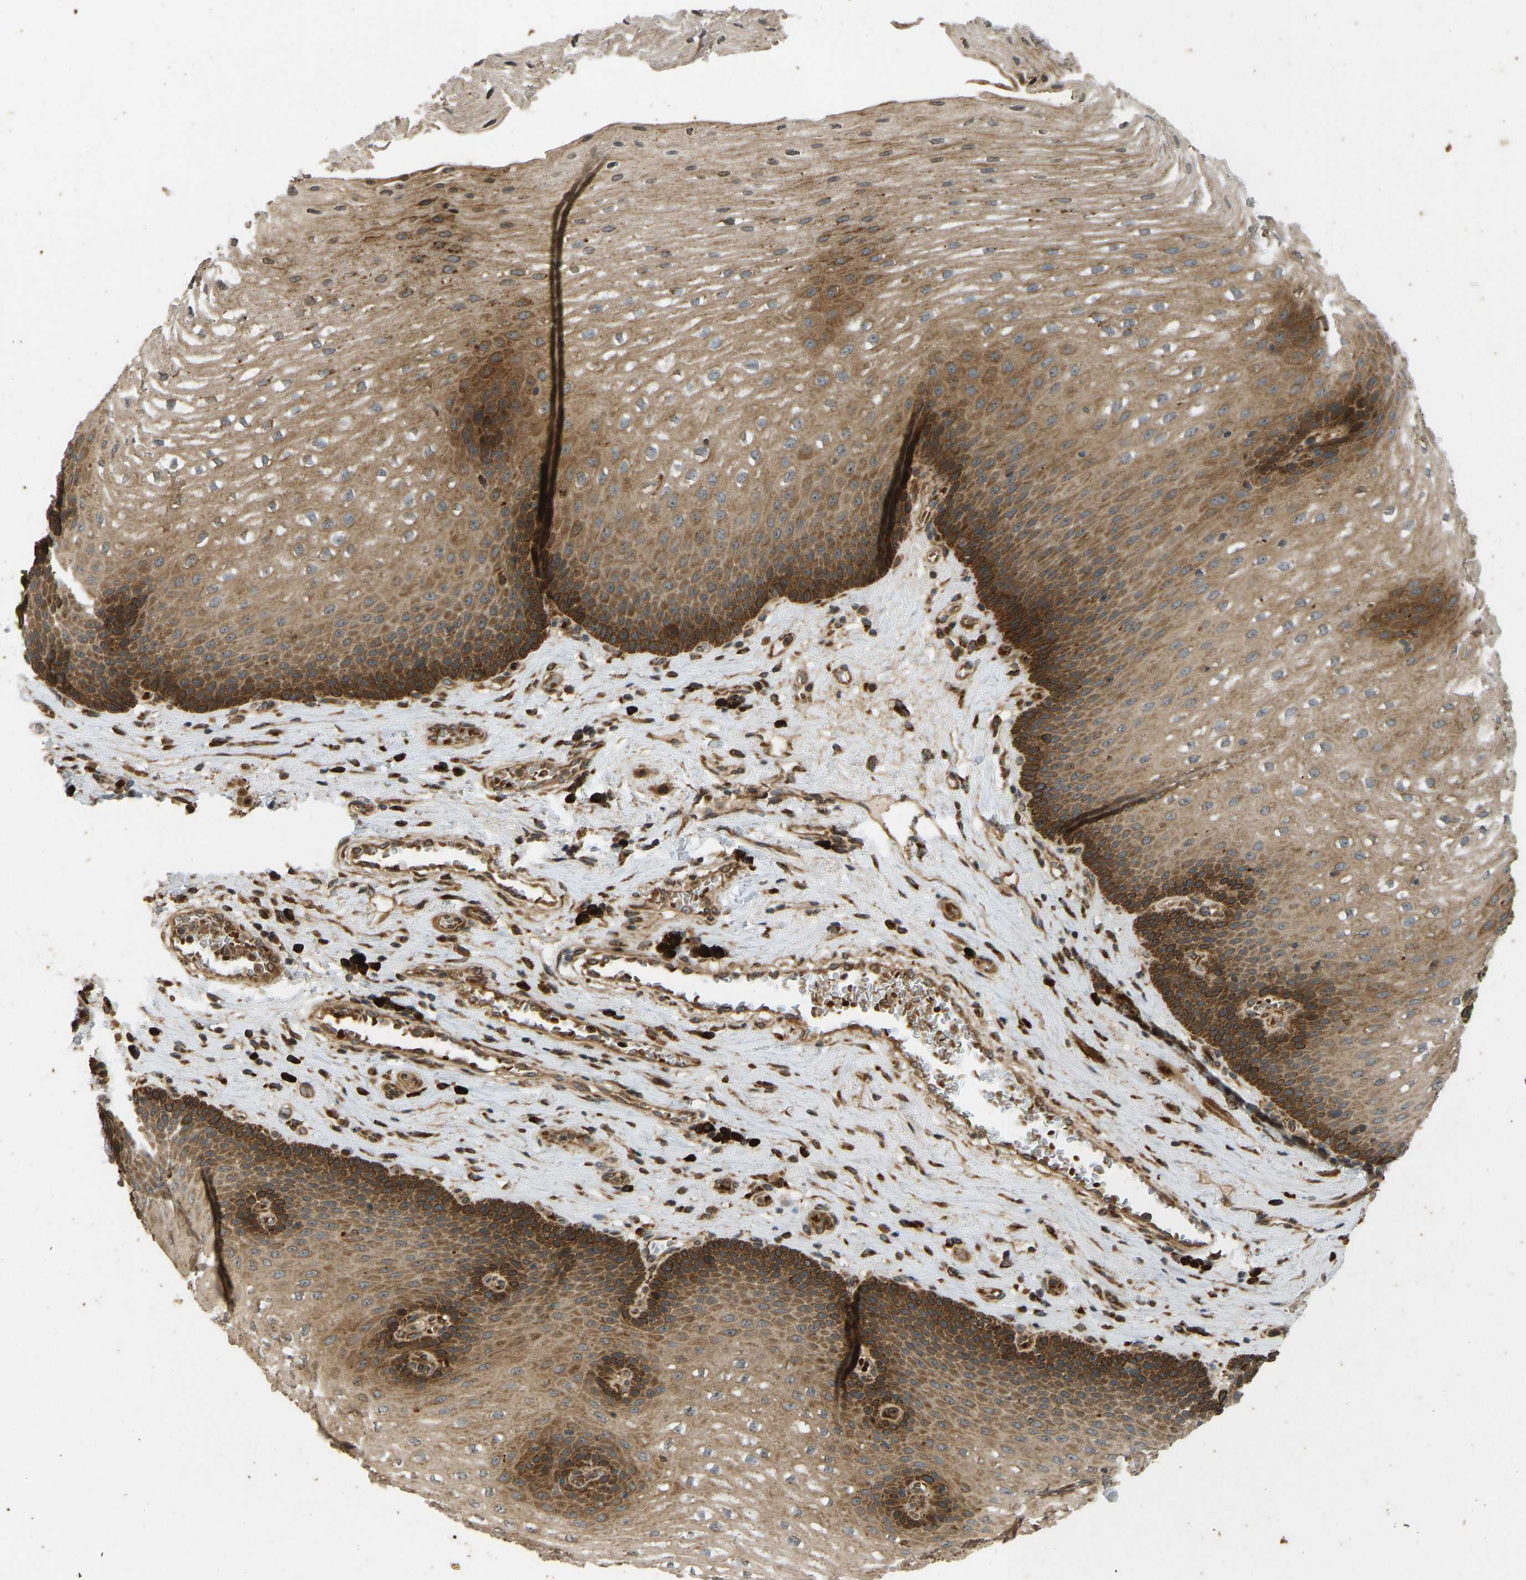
{"staining": {"intensity": "strong", "quantity": ">75%", "location": "cytoplasmic/membranous"}, "tissue": "esophagus", "cell_type": "Squamous epithelial cells", "image_type": "normal", "snomed": [{"axis": "morphology", "description": "Normal tissue, NOS"}, {"axis": "topography", "description": "Esophagus"}], "caption": "An IHC image of unremarkable tissue is shown. Protein staining in brown highlights strong cytoplasmic/membranous positivity in esophagus within squamous epithelial cells.", "gene": "RPN2", "patient": {"sex": "male", "age": 48}}